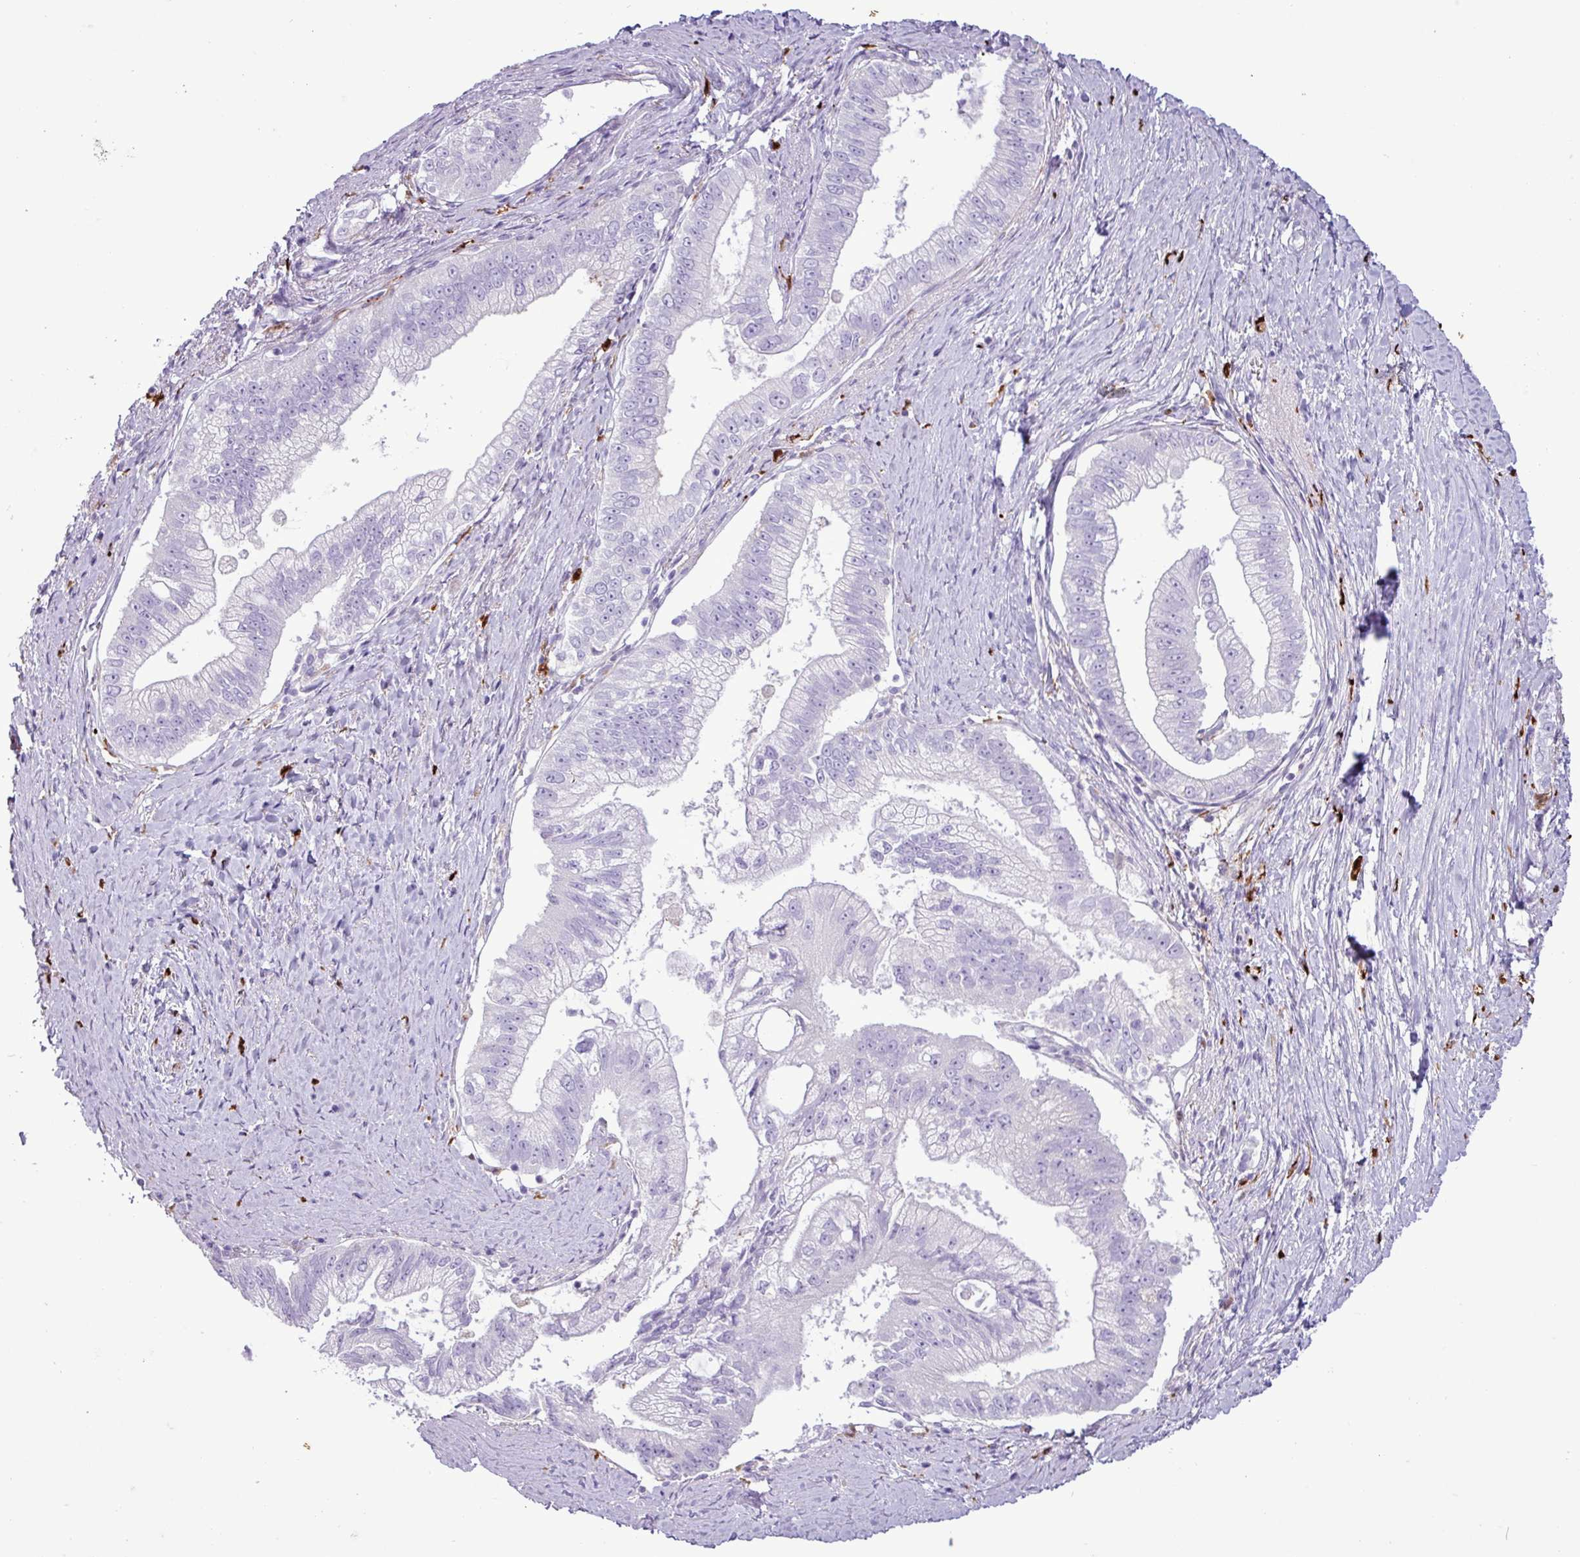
{"staining": {"intensity": "negative", "quantity": "none", "location": "none"}, "tissue": "pancreatic cancer", "cell_type": "Tumor cells", "image_type": "cancer", "snomed": [{"axis": "morphology", "description": "Adenocarcinoma, NOS"}, {"axis": "topography", "description": "Pancreas"}], "caption": "Tumor cells are negative for brown protein staining in pancreatic cancer (adenocarcinoma).", "gene": "TMEM200C", "patient": {"sex": "male", "age": 70}}